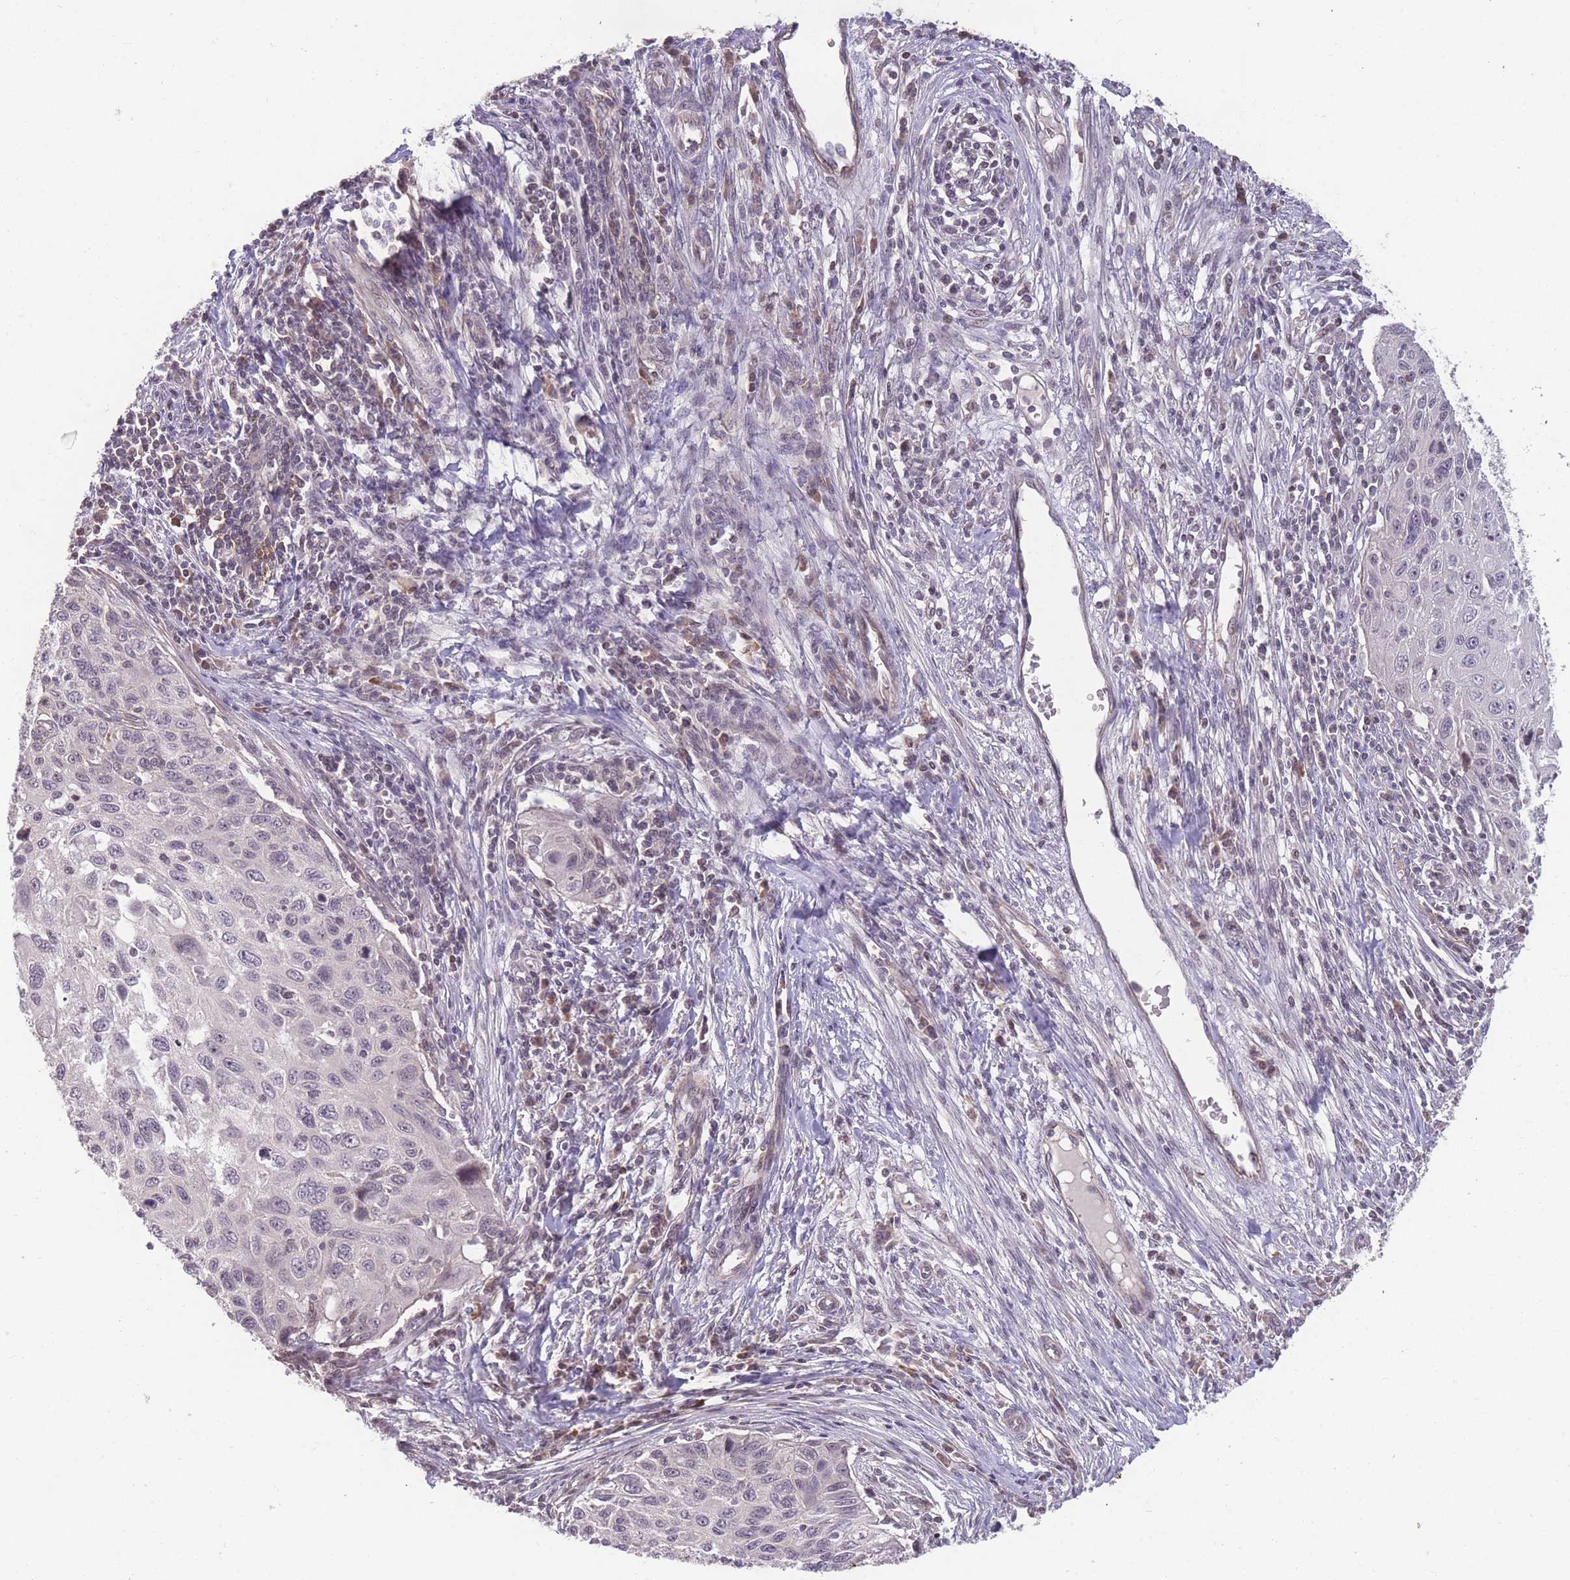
{"staining": {"intensity": "weak", "quantity": "<25%", "location": "nuclear"}, "tissue": "cervical cancer", "cell_type": "Tumor cells", "image_type": "cancer", "snomed": [{"axis": "morphology", "description": "Squamous cell carcinoma, NOS"}, {"axis": "topography", "description": "Cervix"}], "caption": "DAB immunohistochemical staining of human squamous cell carcinoma (cervical) demonstrates no significant staining in tumor cells.", "gene": "GGT5", "patient": {"sex": "female", "age": 70}}